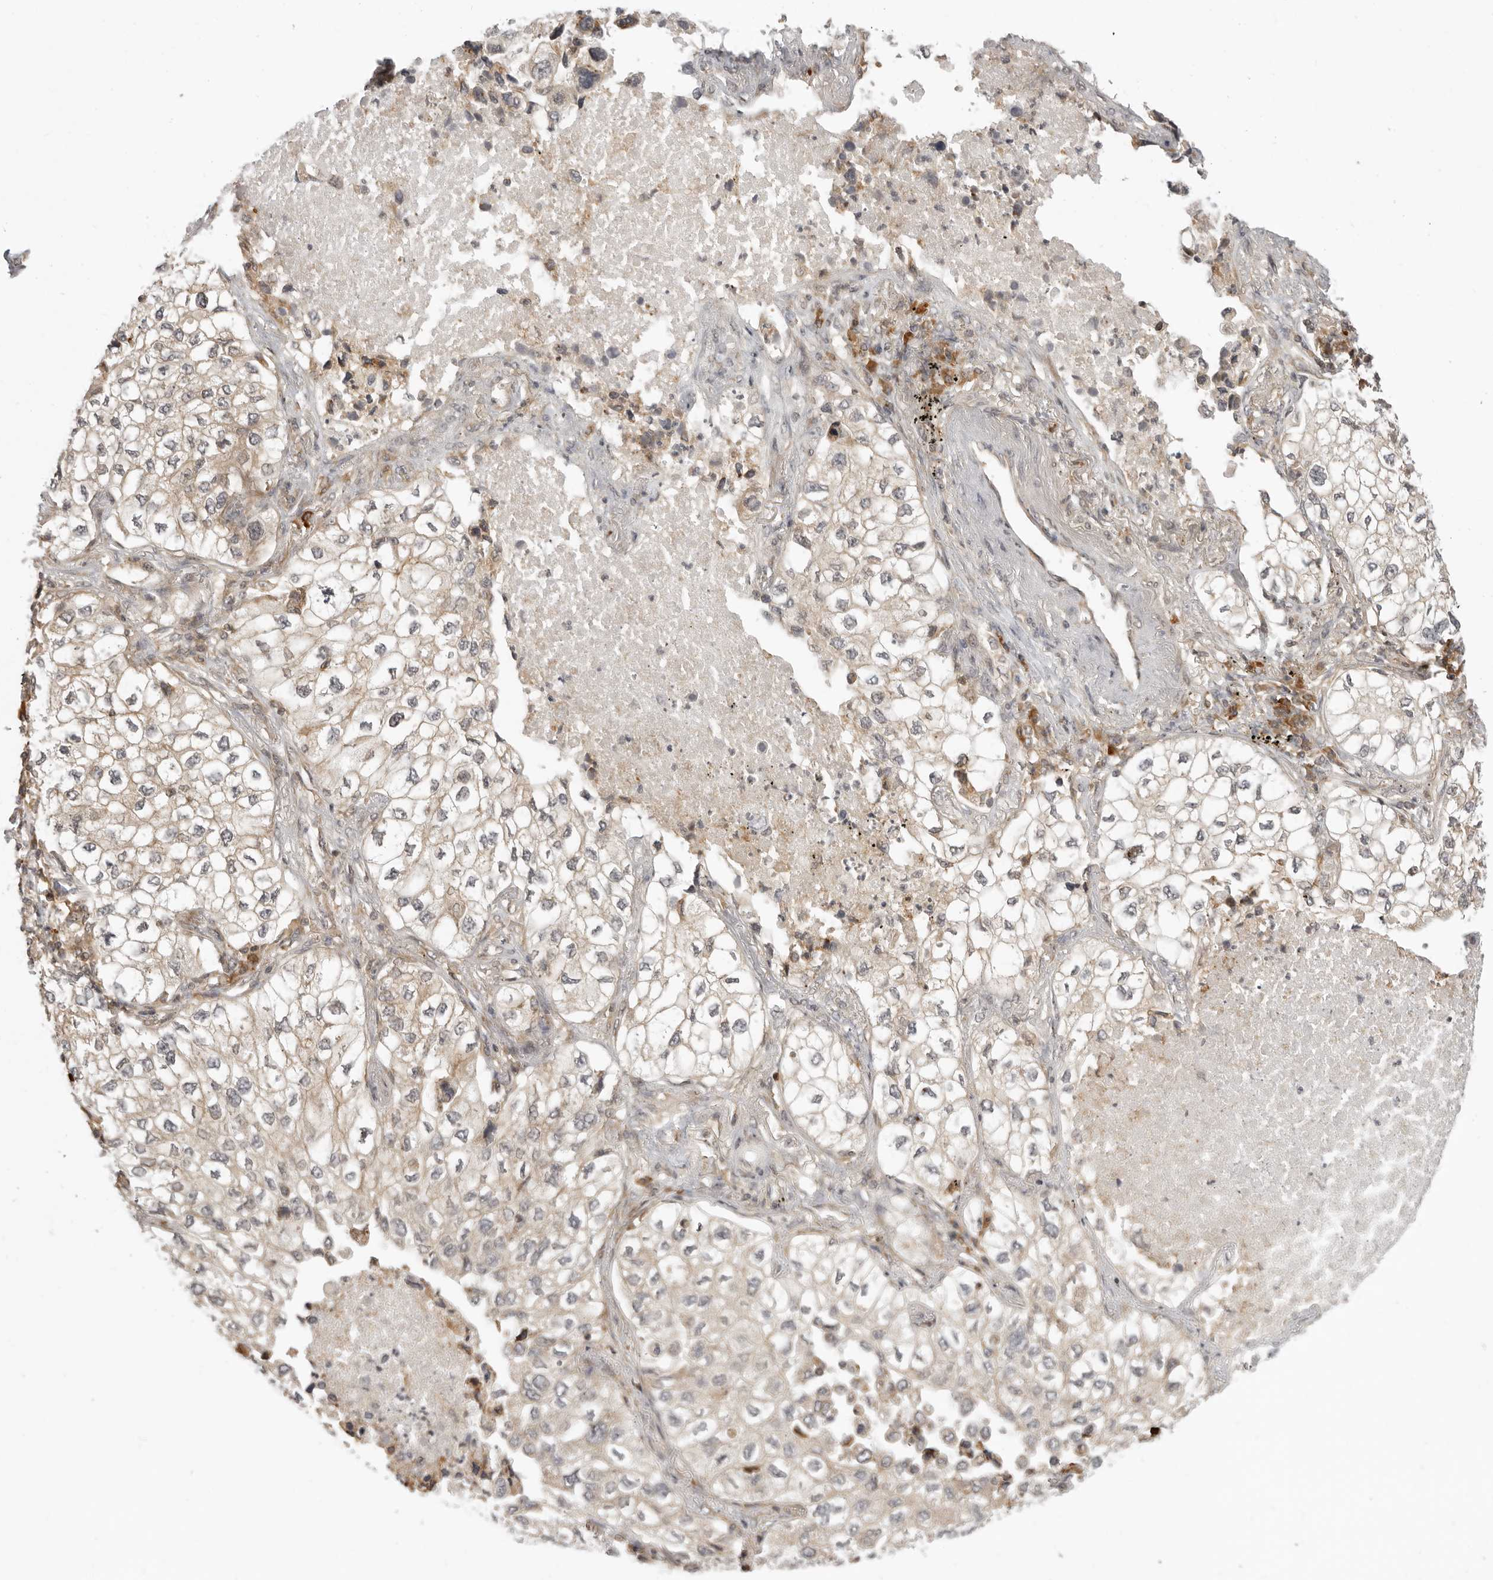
{"staining": {"intensity": "weak", "quantity": "25%-75%", "location": "cytoplasmic/membranous"}, "tissue": "lung cancer", "cell_type": "Tumor cells", "image_type": "cancer", "snomed": [{"axis": "morphology", "description": "Adenocarcinoma, NOS"}, {"axis": "topography", "description": "Lung"}], "caption": "Weak cytoplasmic/membranous protein staining is seen in about 25%-75% of tumor cells in lung cancer. (Brightfield microscopy of DAB IHC at high magnification).", "gene": "PRRC2A", "patient": {"sex": "male", "age": 63}}